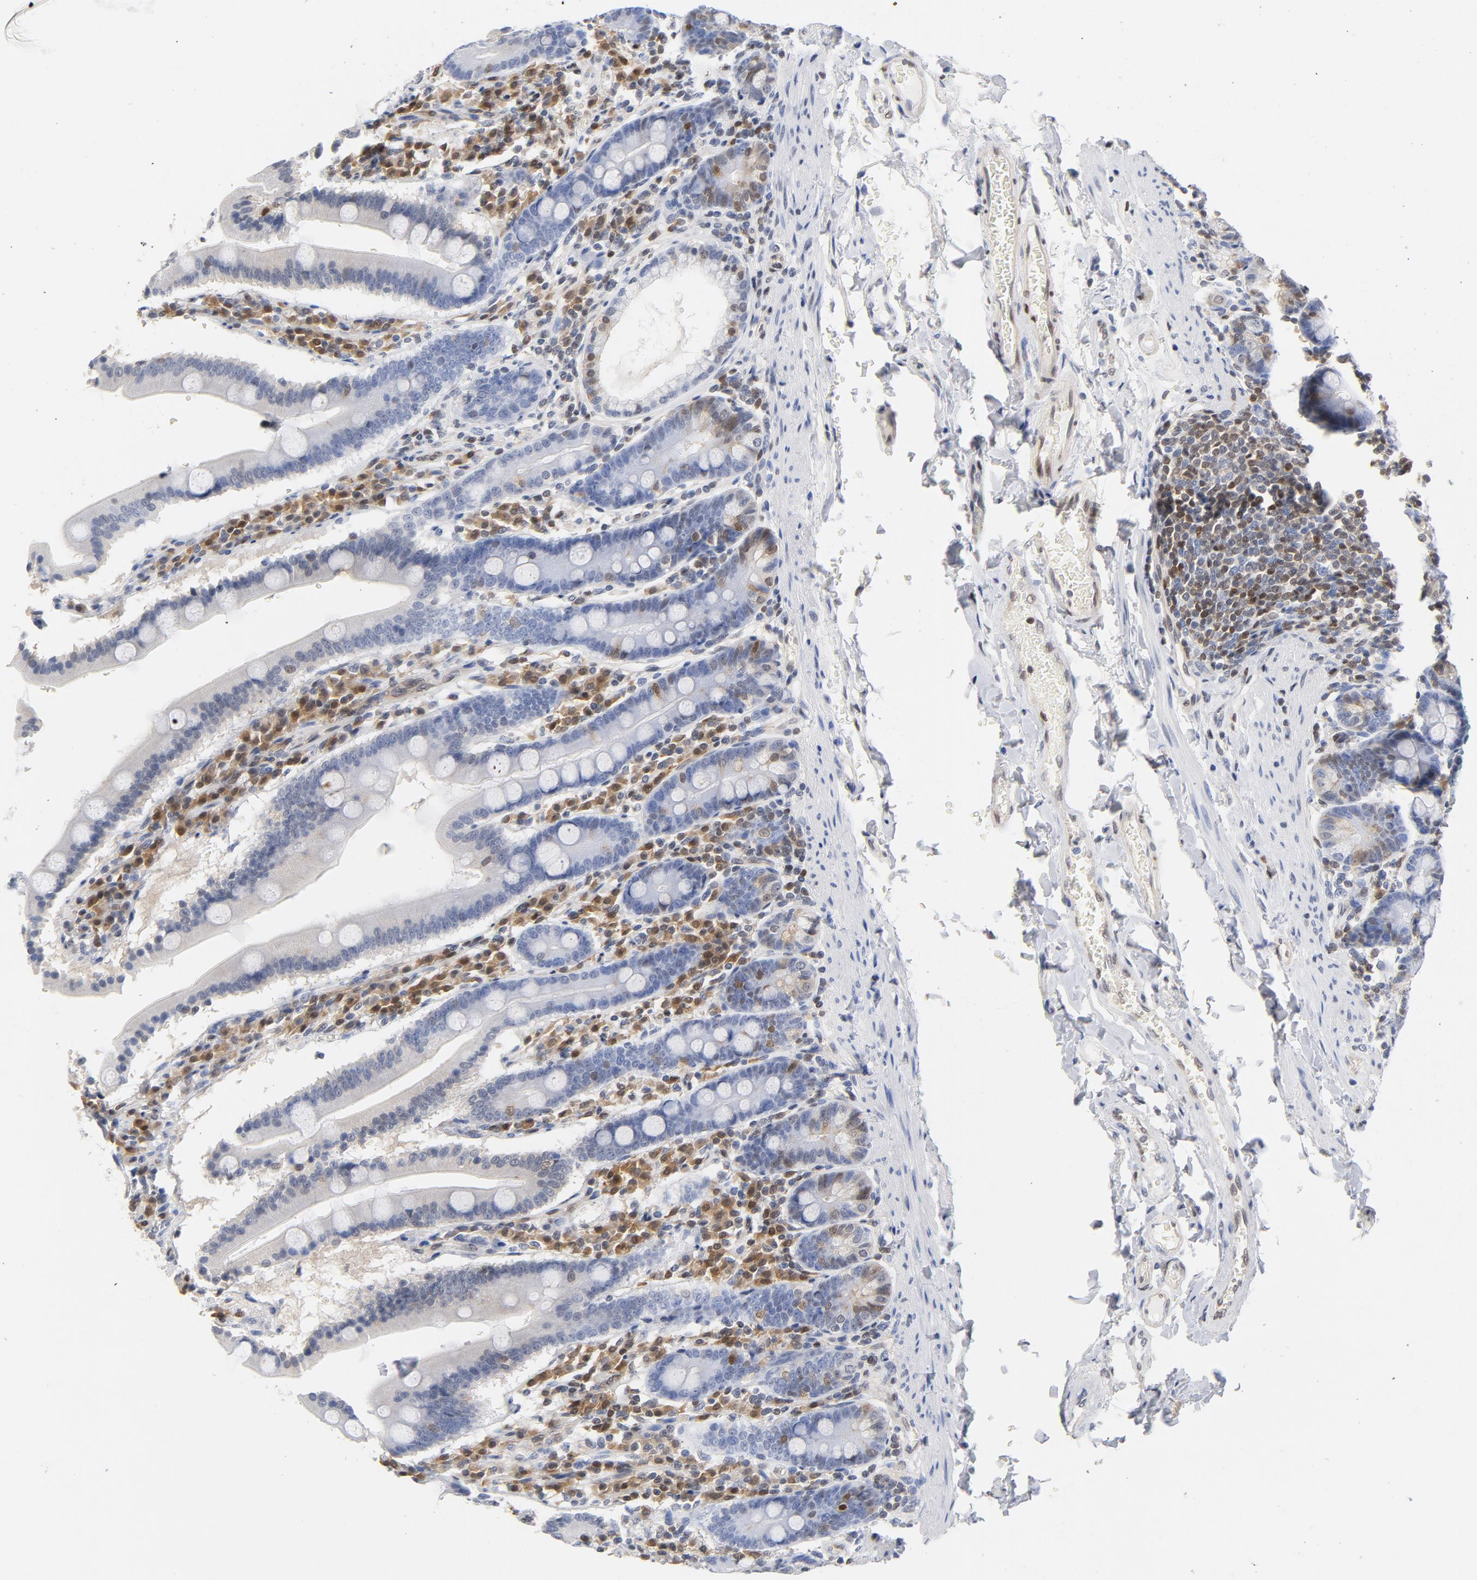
{"staining": {"intensity": "negative", "quantity": "none", "location": "none"}, "tissue": "duodenum", "cell_type": "Glandular cells", "image_type": "normal", "snomed": [{"axis": "morphology", "description": "Normal tissue, NOS"}, {"axis": "topography", "description": "Duodenum"}], "caption": "DAB (3,3'-diaminobenzidine) immunohistochemical staining of unremarkable human duodenum displays no significant positivity in glandular cells.", "gene": "CDKN1B", "patient": {"sex": "male", "age": 50}}